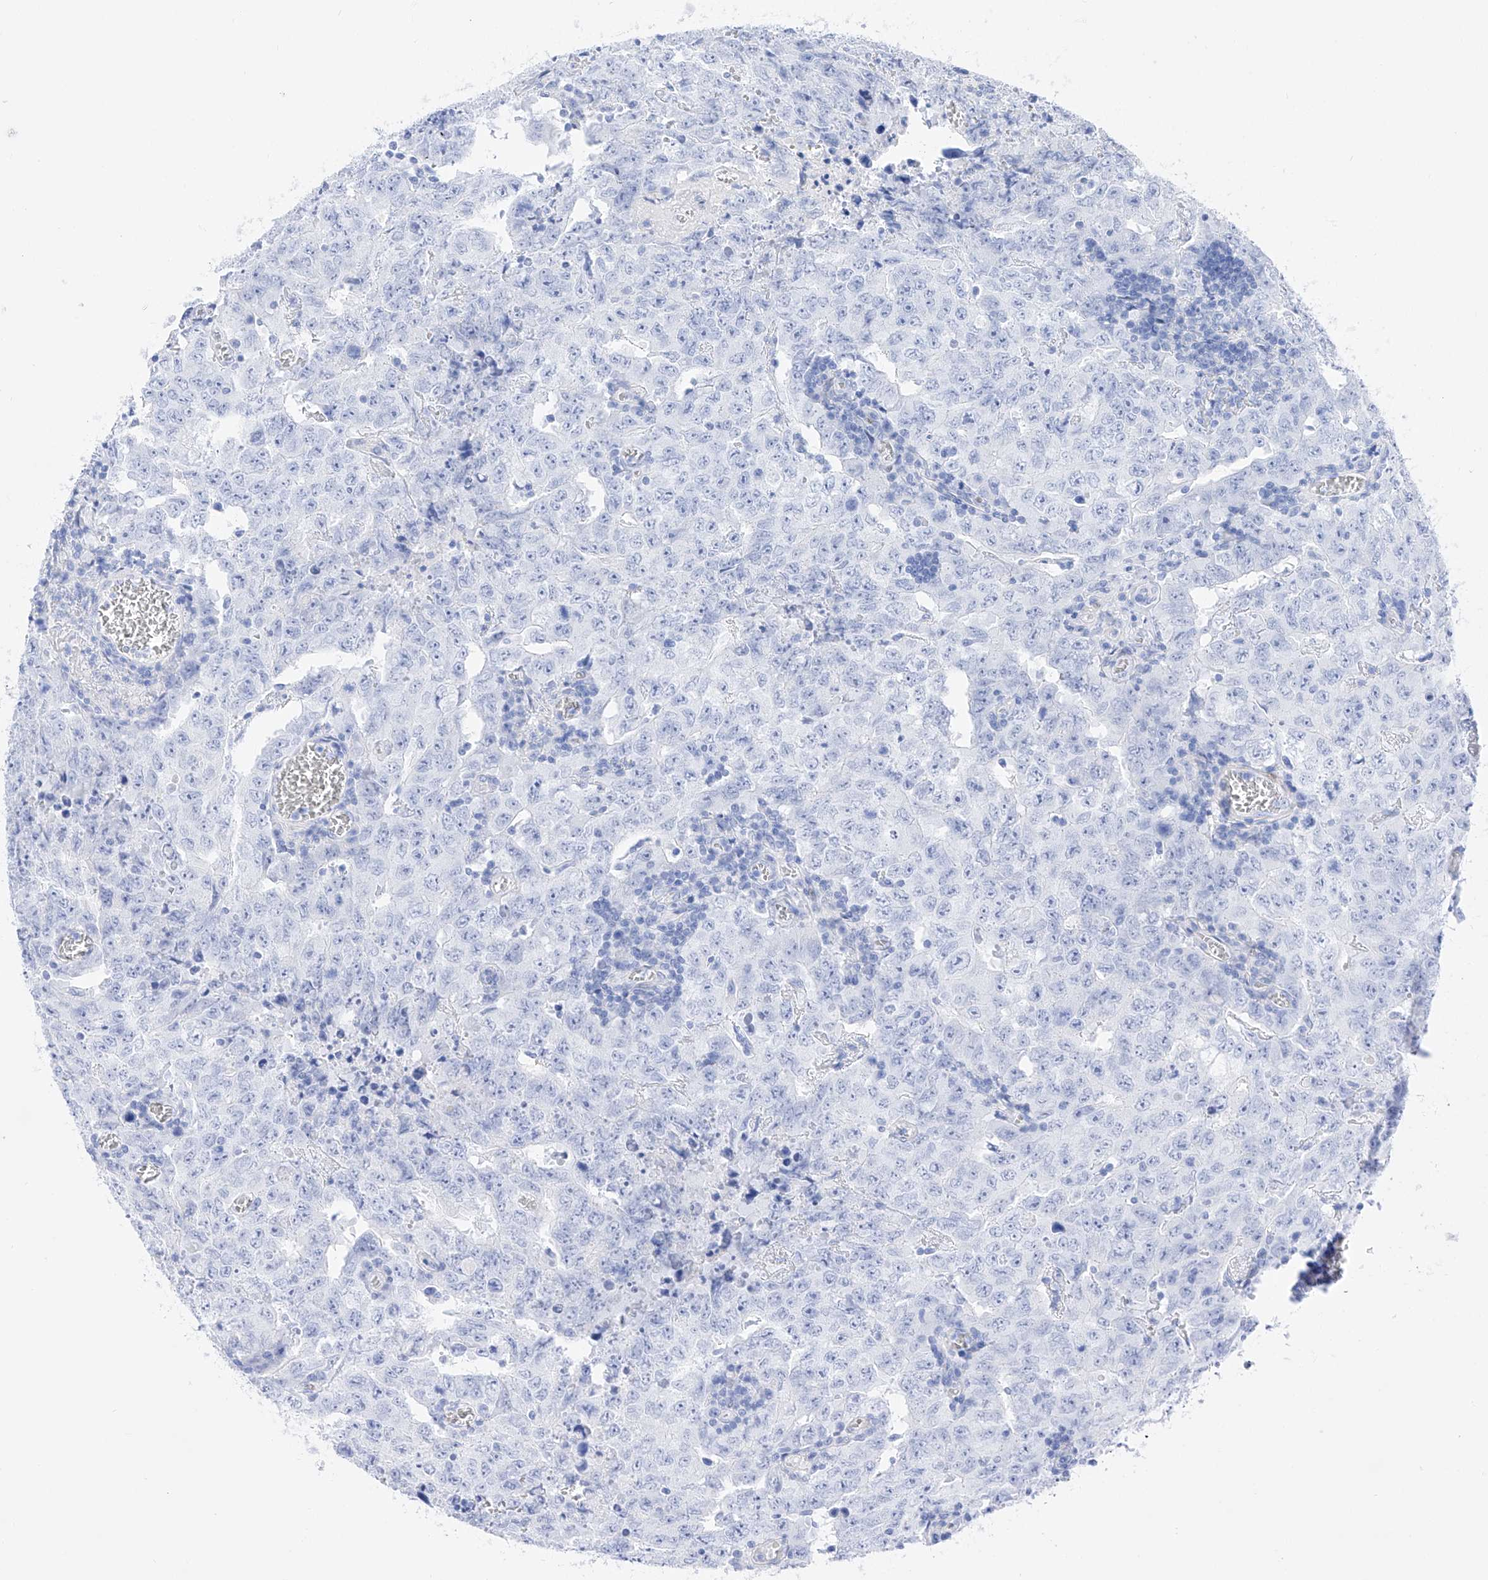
{"staining": {"intensity": "negative", "quantity": "none", "location": "none"}, "tissue": "testis cancer", "cell_type": "Tumor cells", "image_type": "cancer", "snomed": [{"axis": "morphology", "description": "Carcinoma, Embryonal, NOS"}, {"axis": "topography", "description": "Testis"}], "caption": "Immunohistochemical staining of human testis cancer reveals no significant expression in tumor cells.", "gene": "TRPC7", "patient": {"sex": "male", "age": 26}}